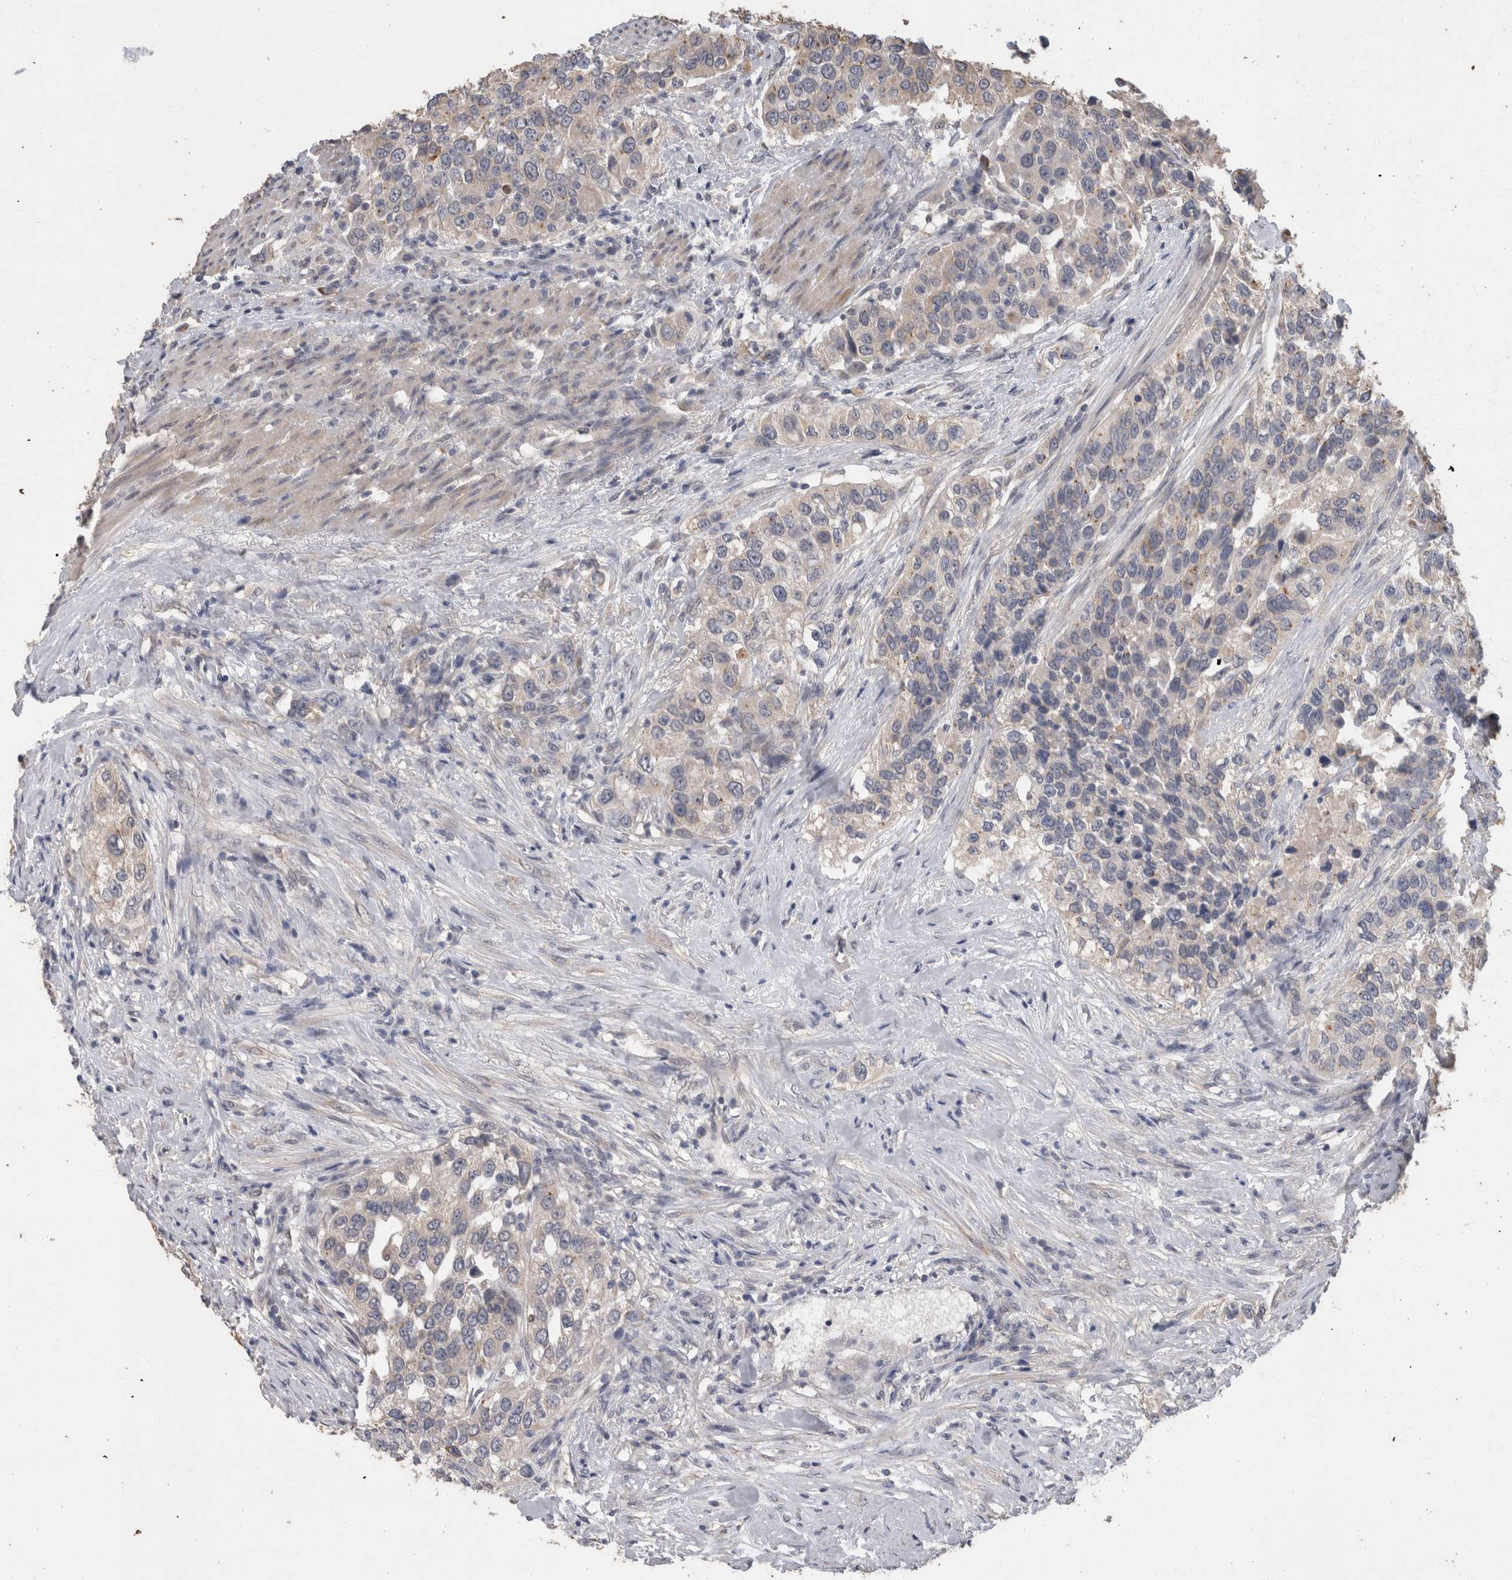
{"staining": {"intensity": "weak", "quantity": "<25%", "location": "cytoplasmic/membranous"}, "tissue": "urothelial cancer", "cell_type": "Tumor cells", "image_type": "cancer", "snomed": [{"axis": "morphology", "description": "Urothelial carcinoma, High grade"}, {"axis": "topography", "description": "Urinary bladder"}], "caption": "There is no significant expression in tumor cells of urothelial carcinoma (high-grade).", "gene": "FHOD3", "patient": {"sex": "female", "age": 80}}